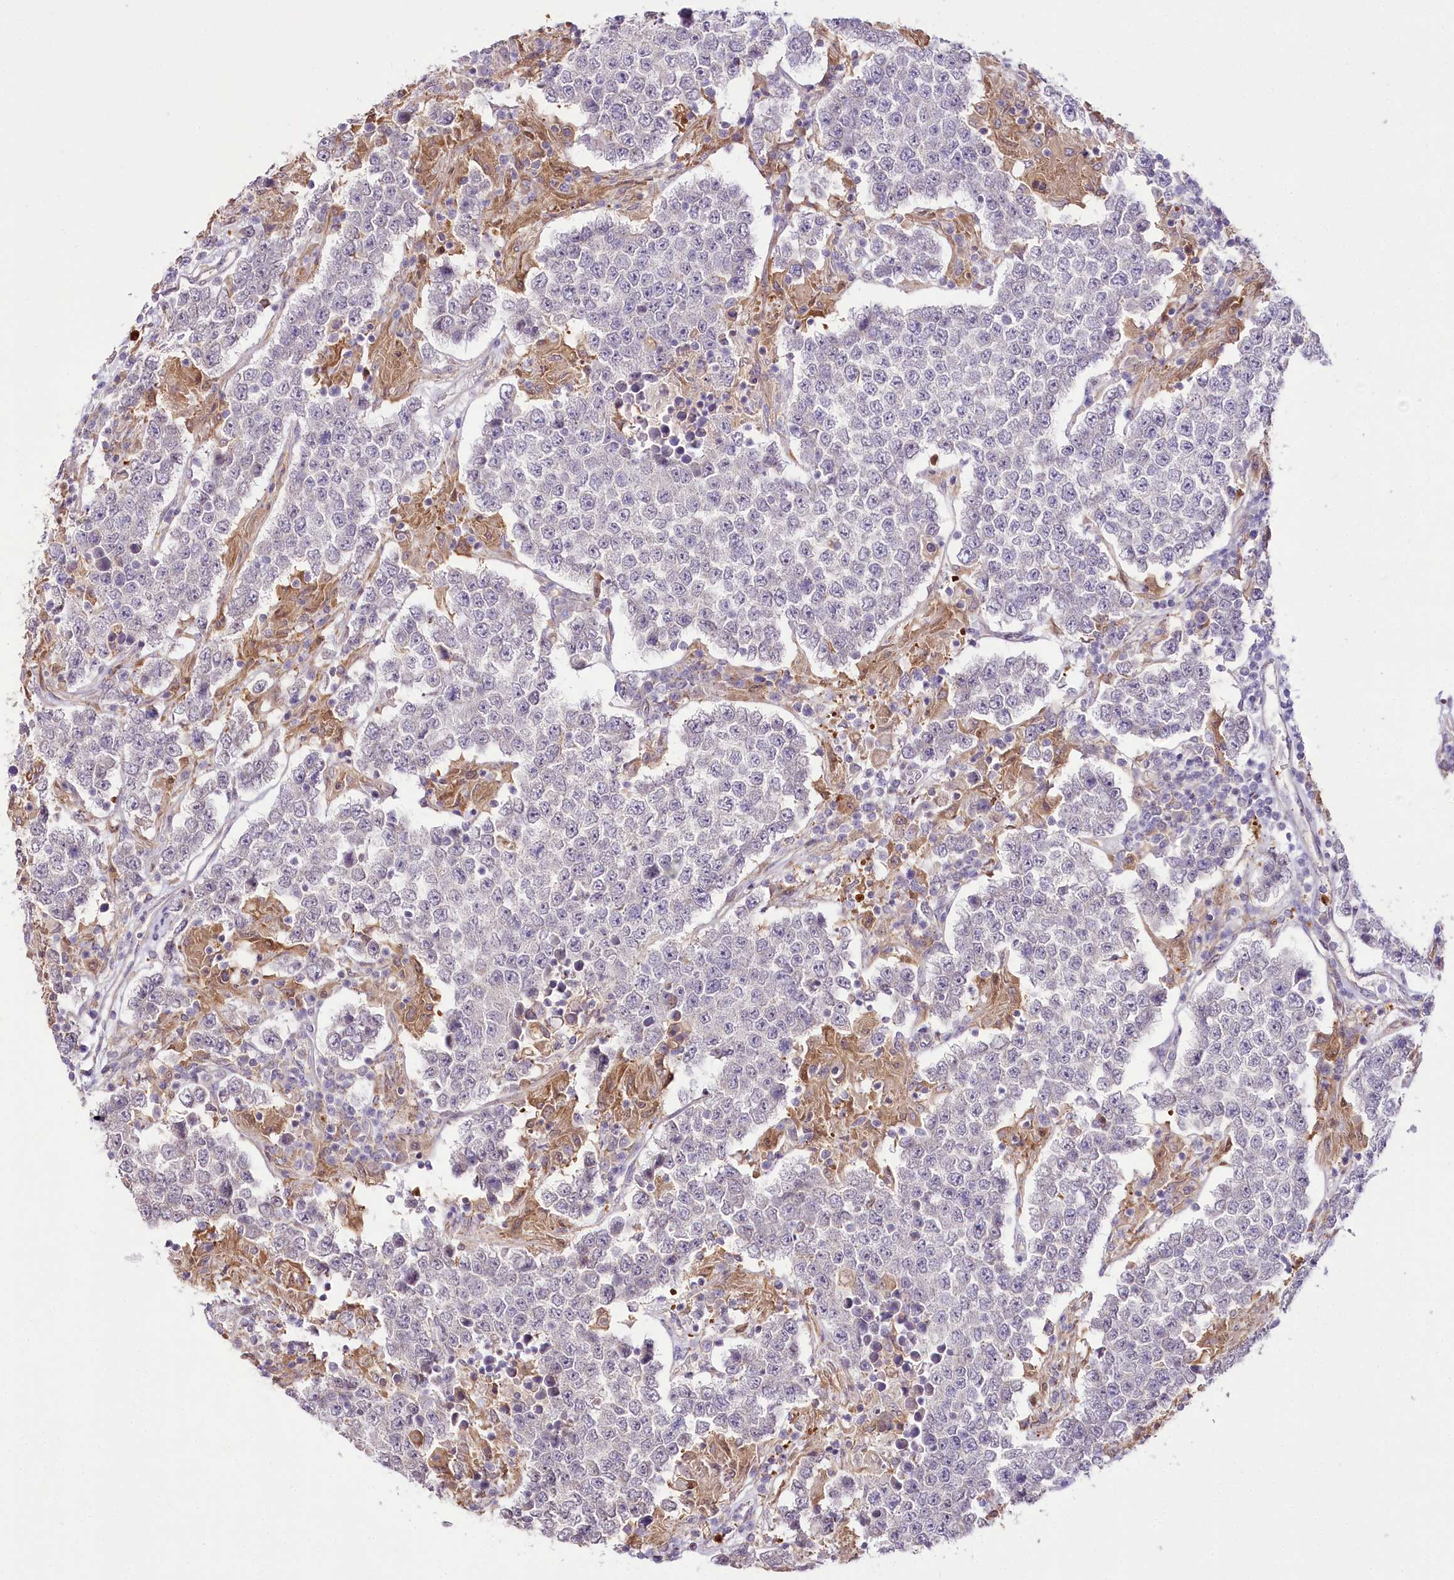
{"staining": {"intensity": "negative", "quantity": "none", "location": "none"}, "tissue": "testis cancer", "cell_type": "Tumor cells", "image_type": "cancer", "snomed": [{"axis": "morphology", "description": "Normal tissue, NOS"}, {"axis": "morphology", "description": "Urothelial carcinoma, High grade"}, {"axis": "morphology", "description": "Seminoma, NOS"}, {"axis": "morphology", "description": "Carcinoma, Embryonal, NOS"}, {"axis": "topography", "description": "Urinary bladder"}, {"axis": "topography", "description": "Testis"}], "caption": "An IHC micrograph of testis cancer is shown. There is no staining in tumor cells of testis cancer. (DAB (3,3'-diaminobenzidine) IHC with hematoxylin counter stain).", "gene": "DPYD", "patient": {"sex": "male", "age": 41}}